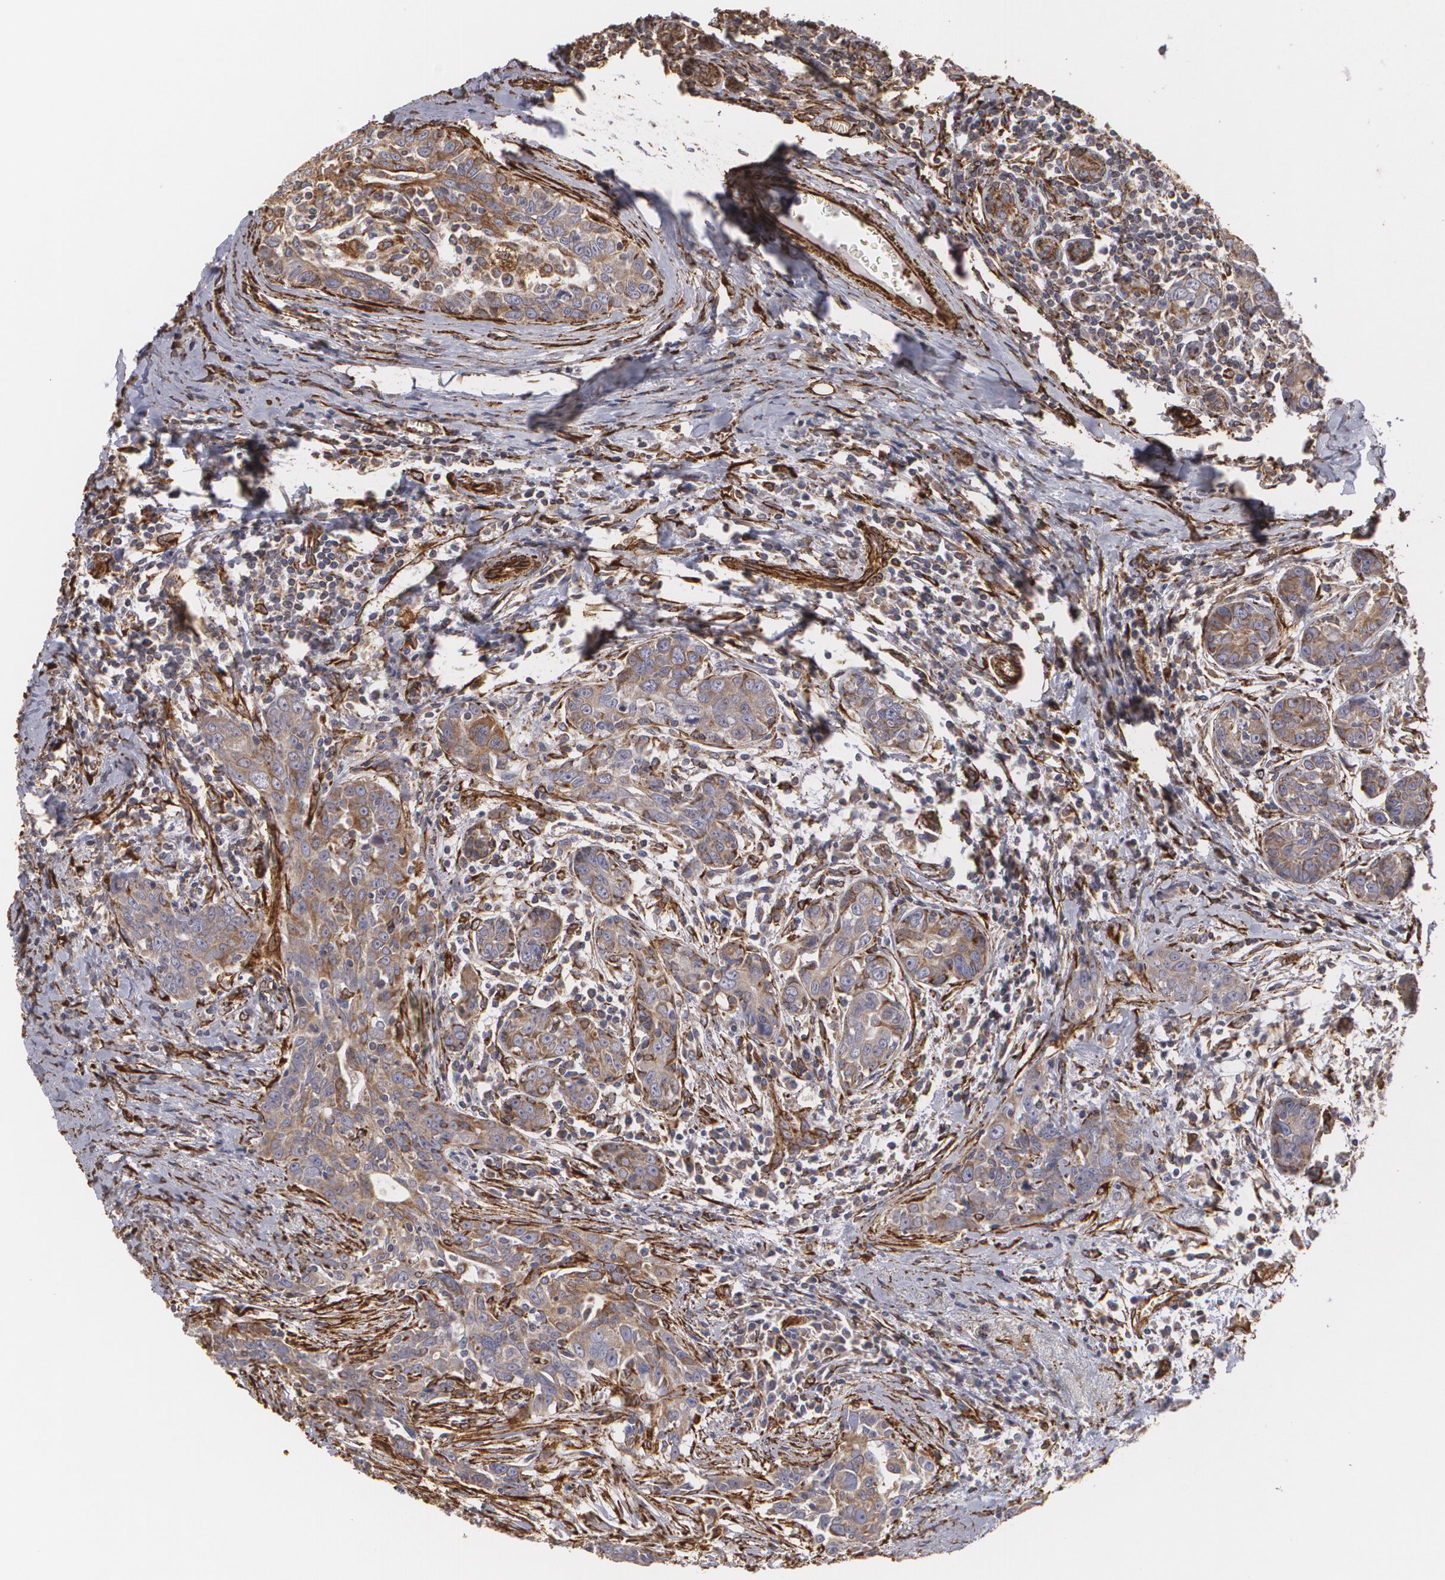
{"staining": {"intensity": "weak", "quantity": ">75%", "location": "cytoplasmic/membranous"}, "tissue": "breast cancer", "cell_type": "Tumor cells", "image_type": "cancer", "snomed": [{"axis": "morphology", "description": "Duct carcinoma"}, {"axis": "topography", "description": "Breast"}], "caption": "This photomicrograph exhibits IHC staining of human breast cancer (intraductal carcinoma), with low weak cytoplasmic/membranous staining in about >75% of tumor cells.", "gene": "CYB5R3", "patient": {"sex": "female", "age": 50}}